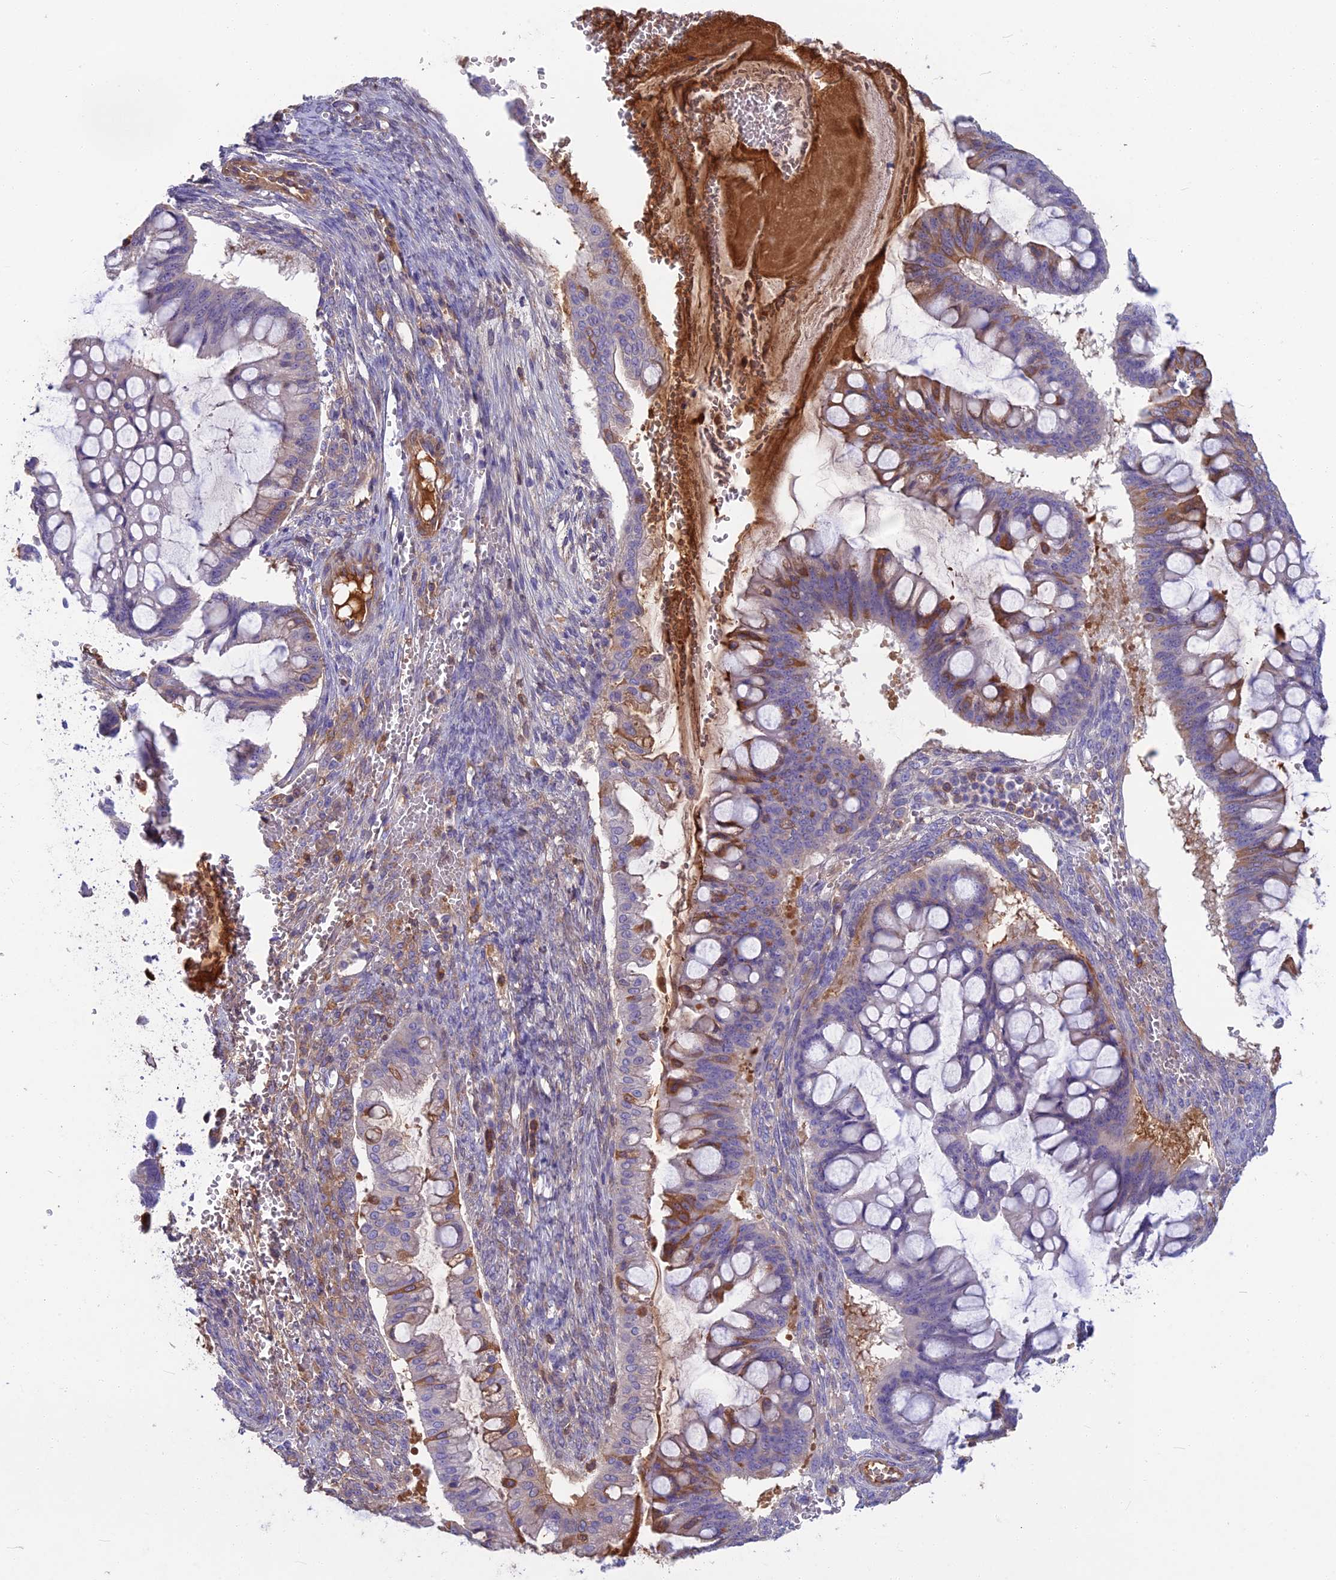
{"staining": {"intensity": "moderate", "quantity": "<25%", "location": "cytoplasmic/membranous"}, "tissue": "ovarian cancer", "cell_type": "Tumor cells", "image_type": "cancer", "snomed": [{"axis": "morphology", "description": "Cystadenocarcinoma, mucinous, NOS"}, {"axis": "topography", "description": "Ovary"}], "caption": "Immunohistochemistry histopathology image of neoplastic tissue: human mucinous cystadenocarcinoma (ovarian) stained using immunohistochemistry (IHC) demonstrates low levels of moderate protein expression localized specifically in the cytoplasmic/membranous of tumor cells, appearing as a cytoplasmic/membranous brown color.", "gene": "SNAP91", "patient": {"sex": "female", "age": 73}}